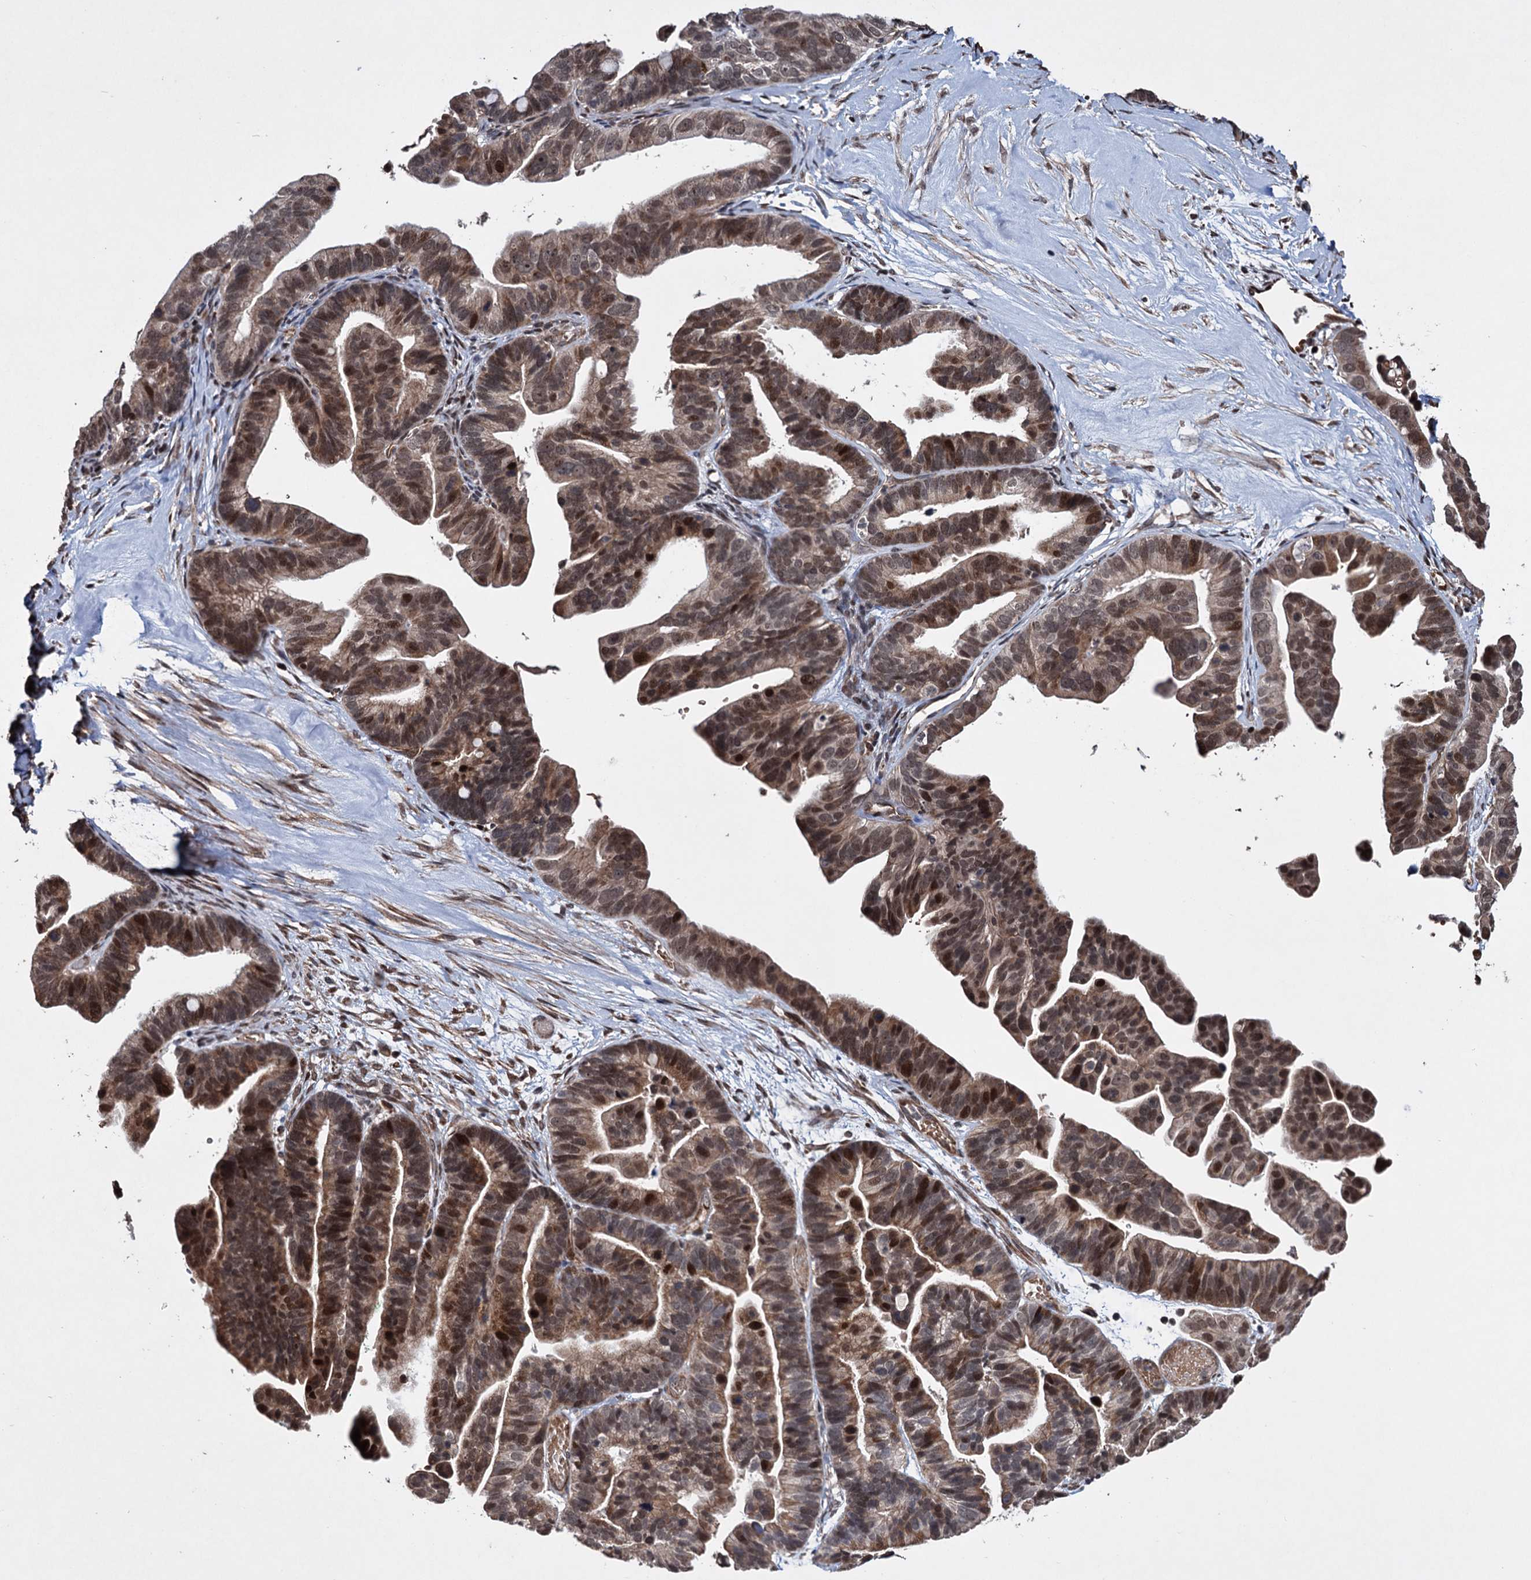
{"staining": {"intensity": "moderate", "quantity": ">75%", "location": "cytoplasmic/membranous,nuclear"}, "tissue": "ovarian cancer", "cell_type": "Tumor cells", "image_type": "cancer", "snomed": [{"axis": "morphology", "description": "Cystadenocarcinoma, serous, NOS"}, {"axis": "topography", "description": "Ovary"}], "caption": "Immunohistochemistry photomicrograph of human serous cystadenocarcinoma (ovarian) stained for a protein (brown), which demonstrates medium levels of moderate cytoplasmic/membranous and nuclear staining in about >75% of tumor cells.", "gene": "EYA4", "patient": {"sex": "female", "age": 56}}